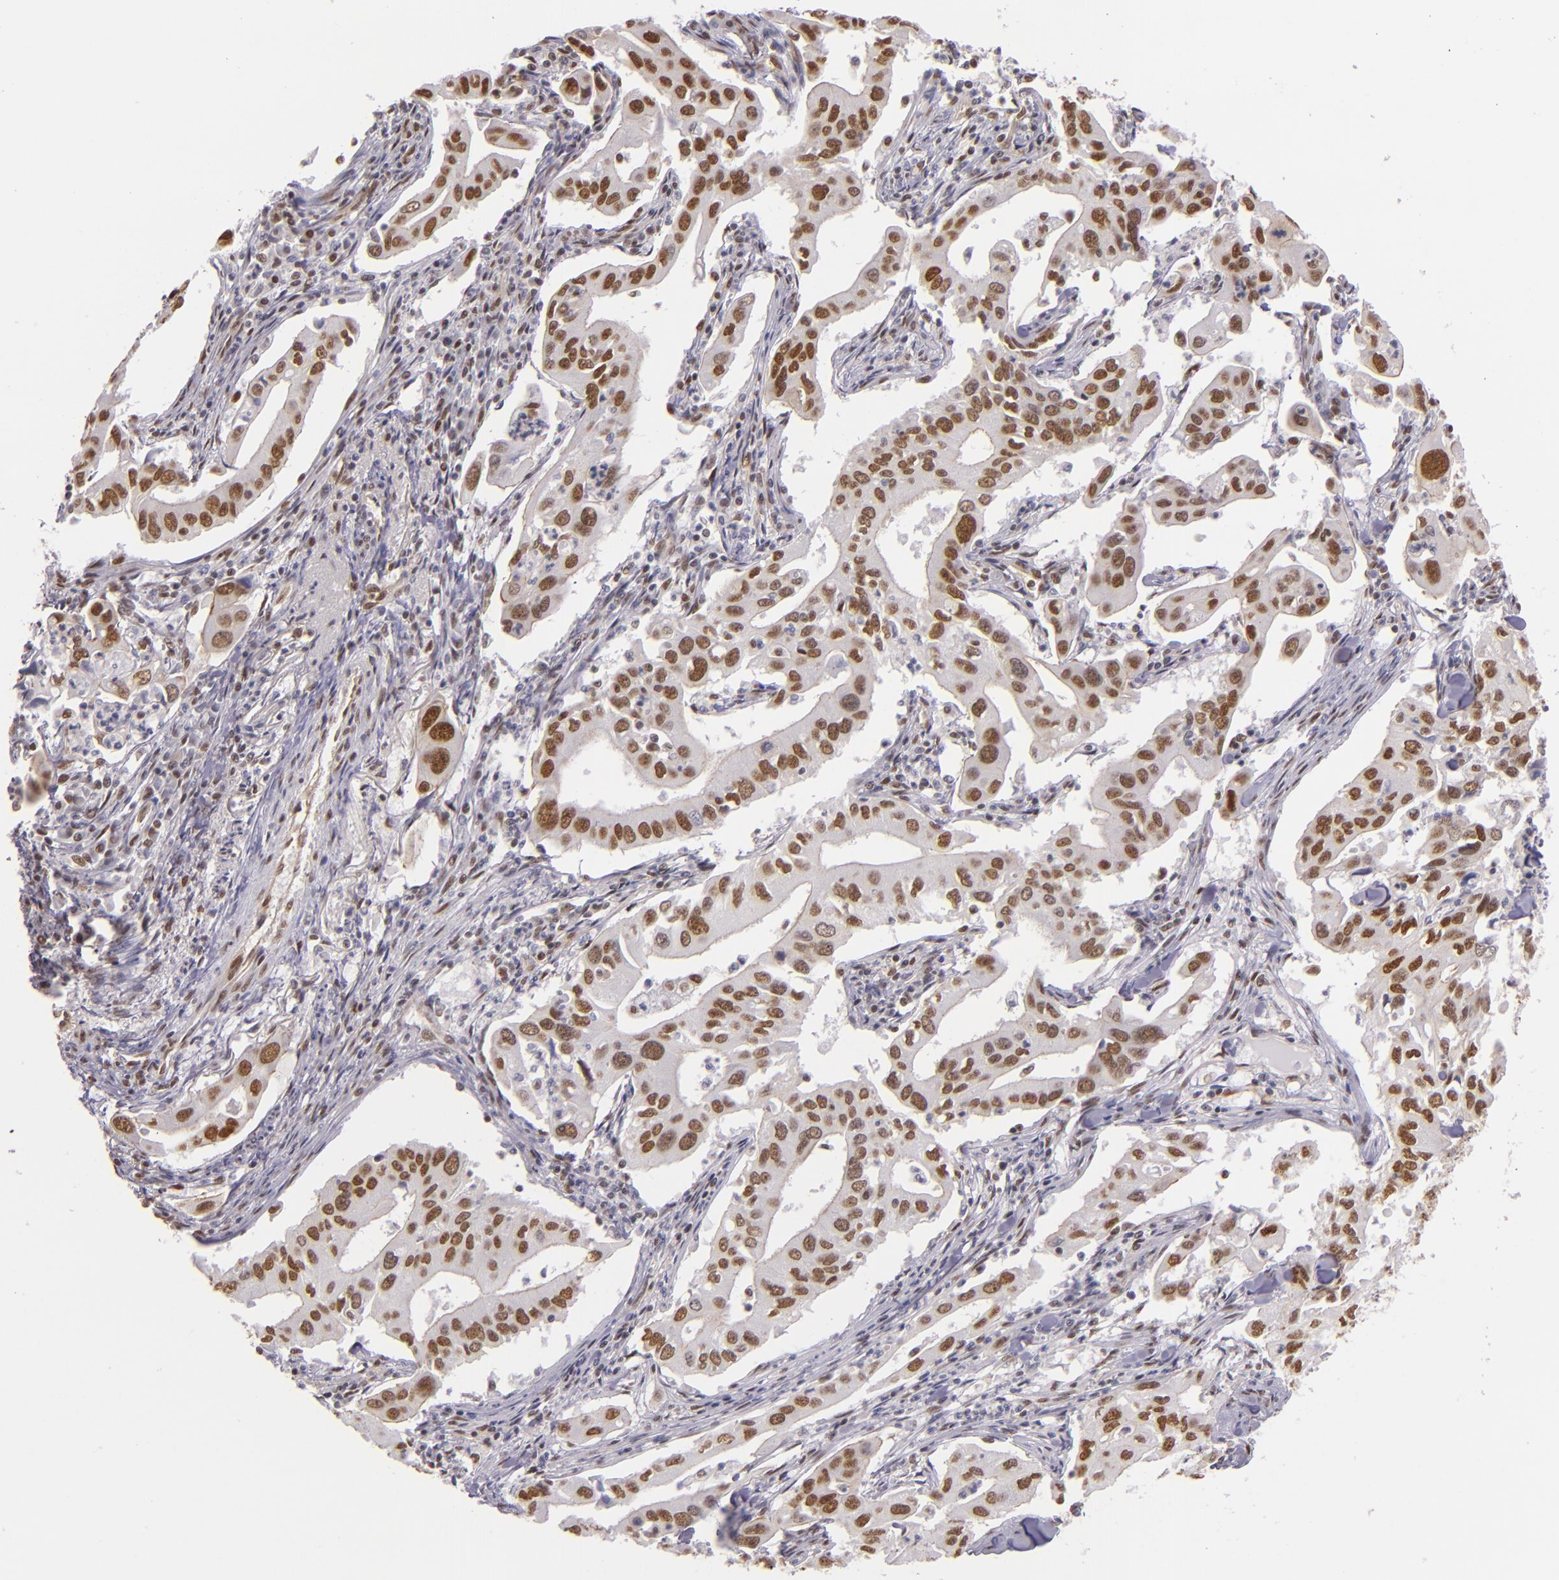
{"staining": {"intensity": "moderate", "quantity": ">75%", "location": "nuclear"}, "tissue": "lung cancer", "cell_type": "Tumor cells", "image_type": "cancer", "snomed": [{"axis": "morphology", "description": "Adenocarcinoma, NOS"}, {"axis": "topography", "description": "Lung"}], "caption": "Human lung cancer (adenocarcinoma) stained with a protein marker shows moderate staining in tumor cells.", "gene": "NCOR2", "patient": {"sex": "male", "age": 48}}